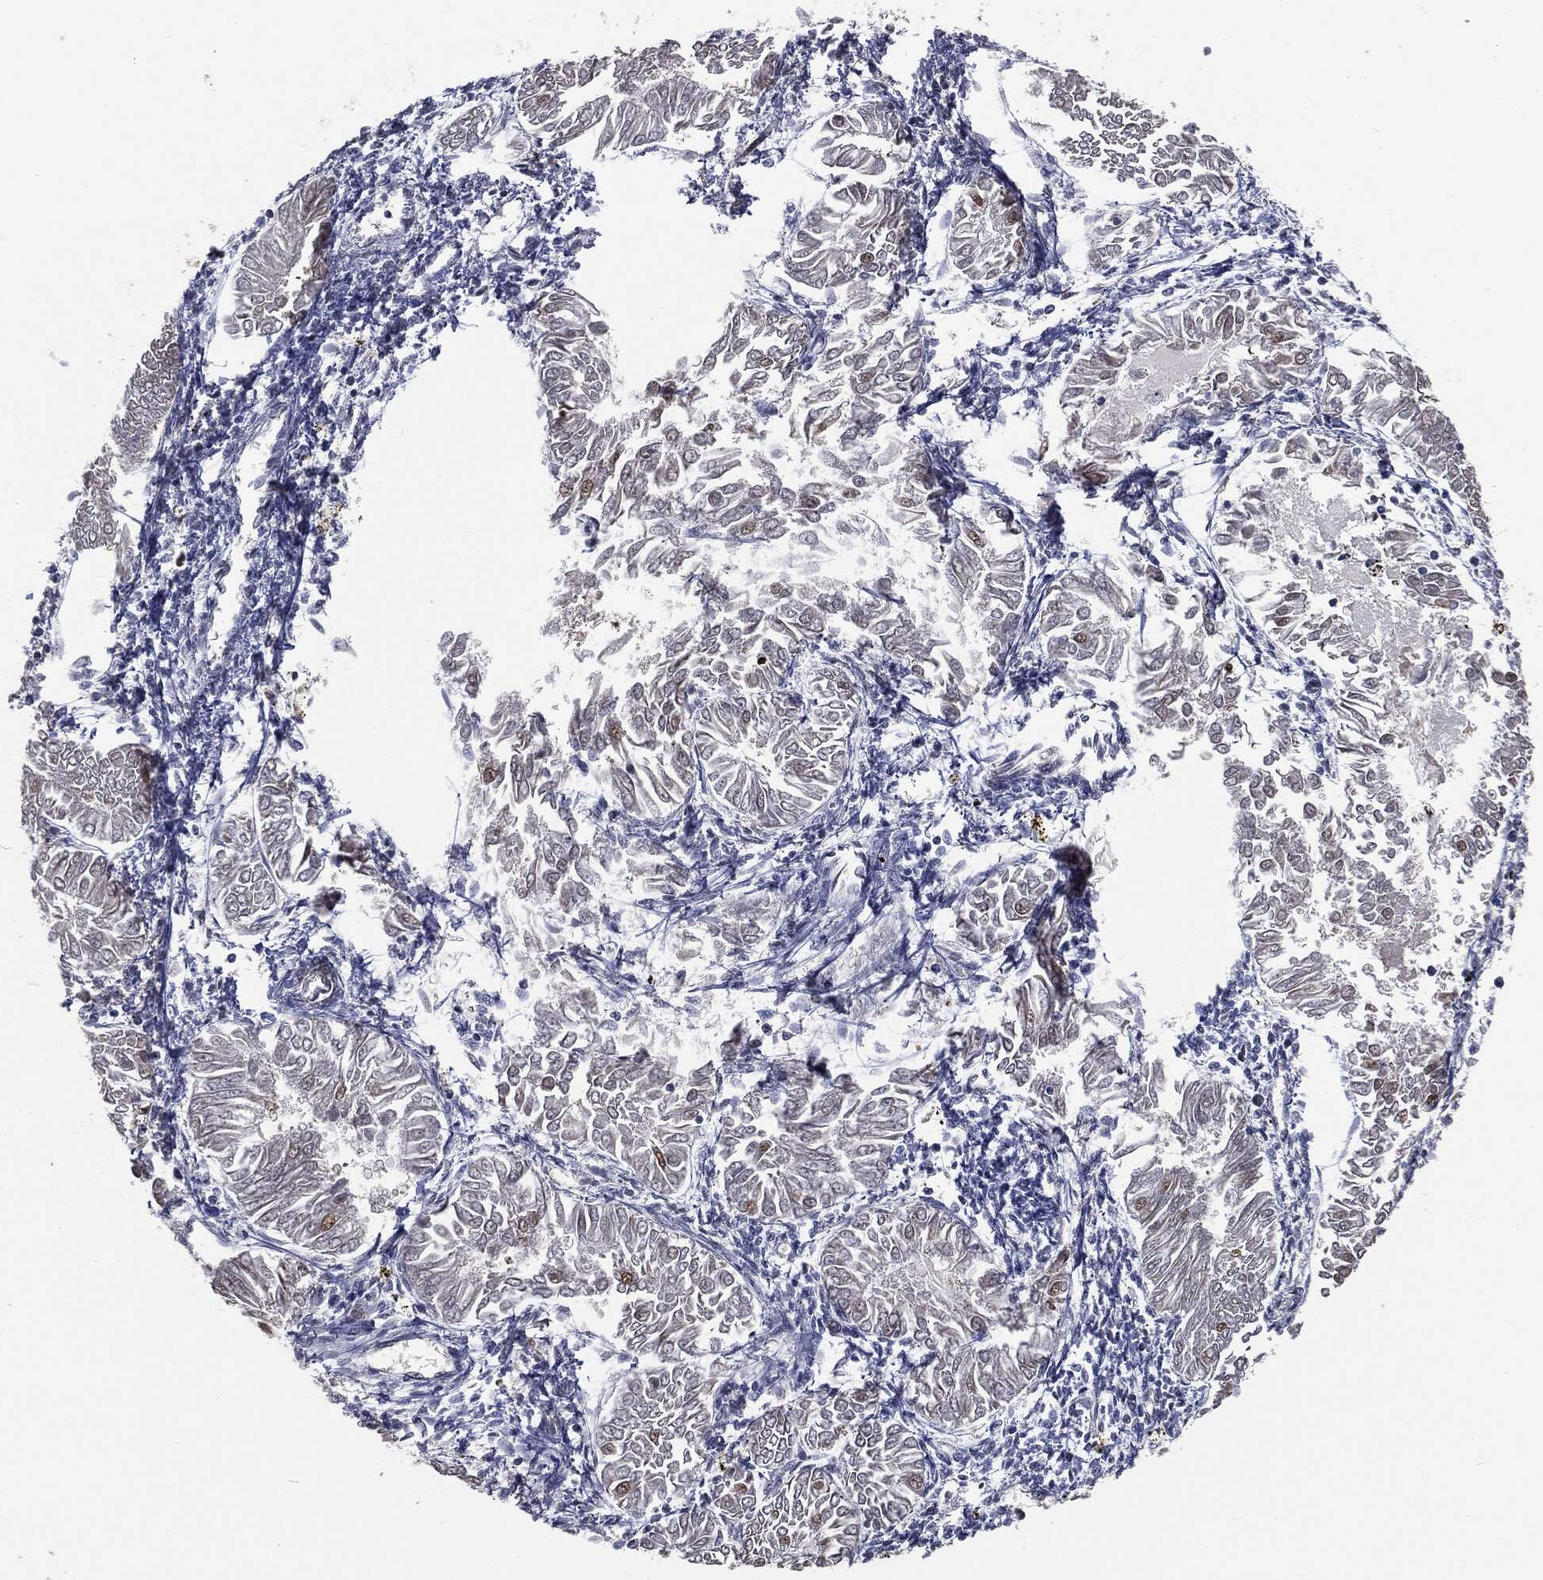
{"staining": {"intensity": "negative", "quantity": "none", "location": "none"}, "tissue": "endometrial cancer", "cell_type": "Tumor cells", "image_type": "cancer", "snomed": [{"axis": "morphology", "description": "Adenocarcinoma, NOS"}, {"axis": "topography", "description": "Endometrium"}], "caption": "Endometrial adenocarcinoma was stained to show a protein in brown. There is no significant positivity in tumor cells.", "gene": "SHLD2", "patient": {"sex": "female", "age": 53}}